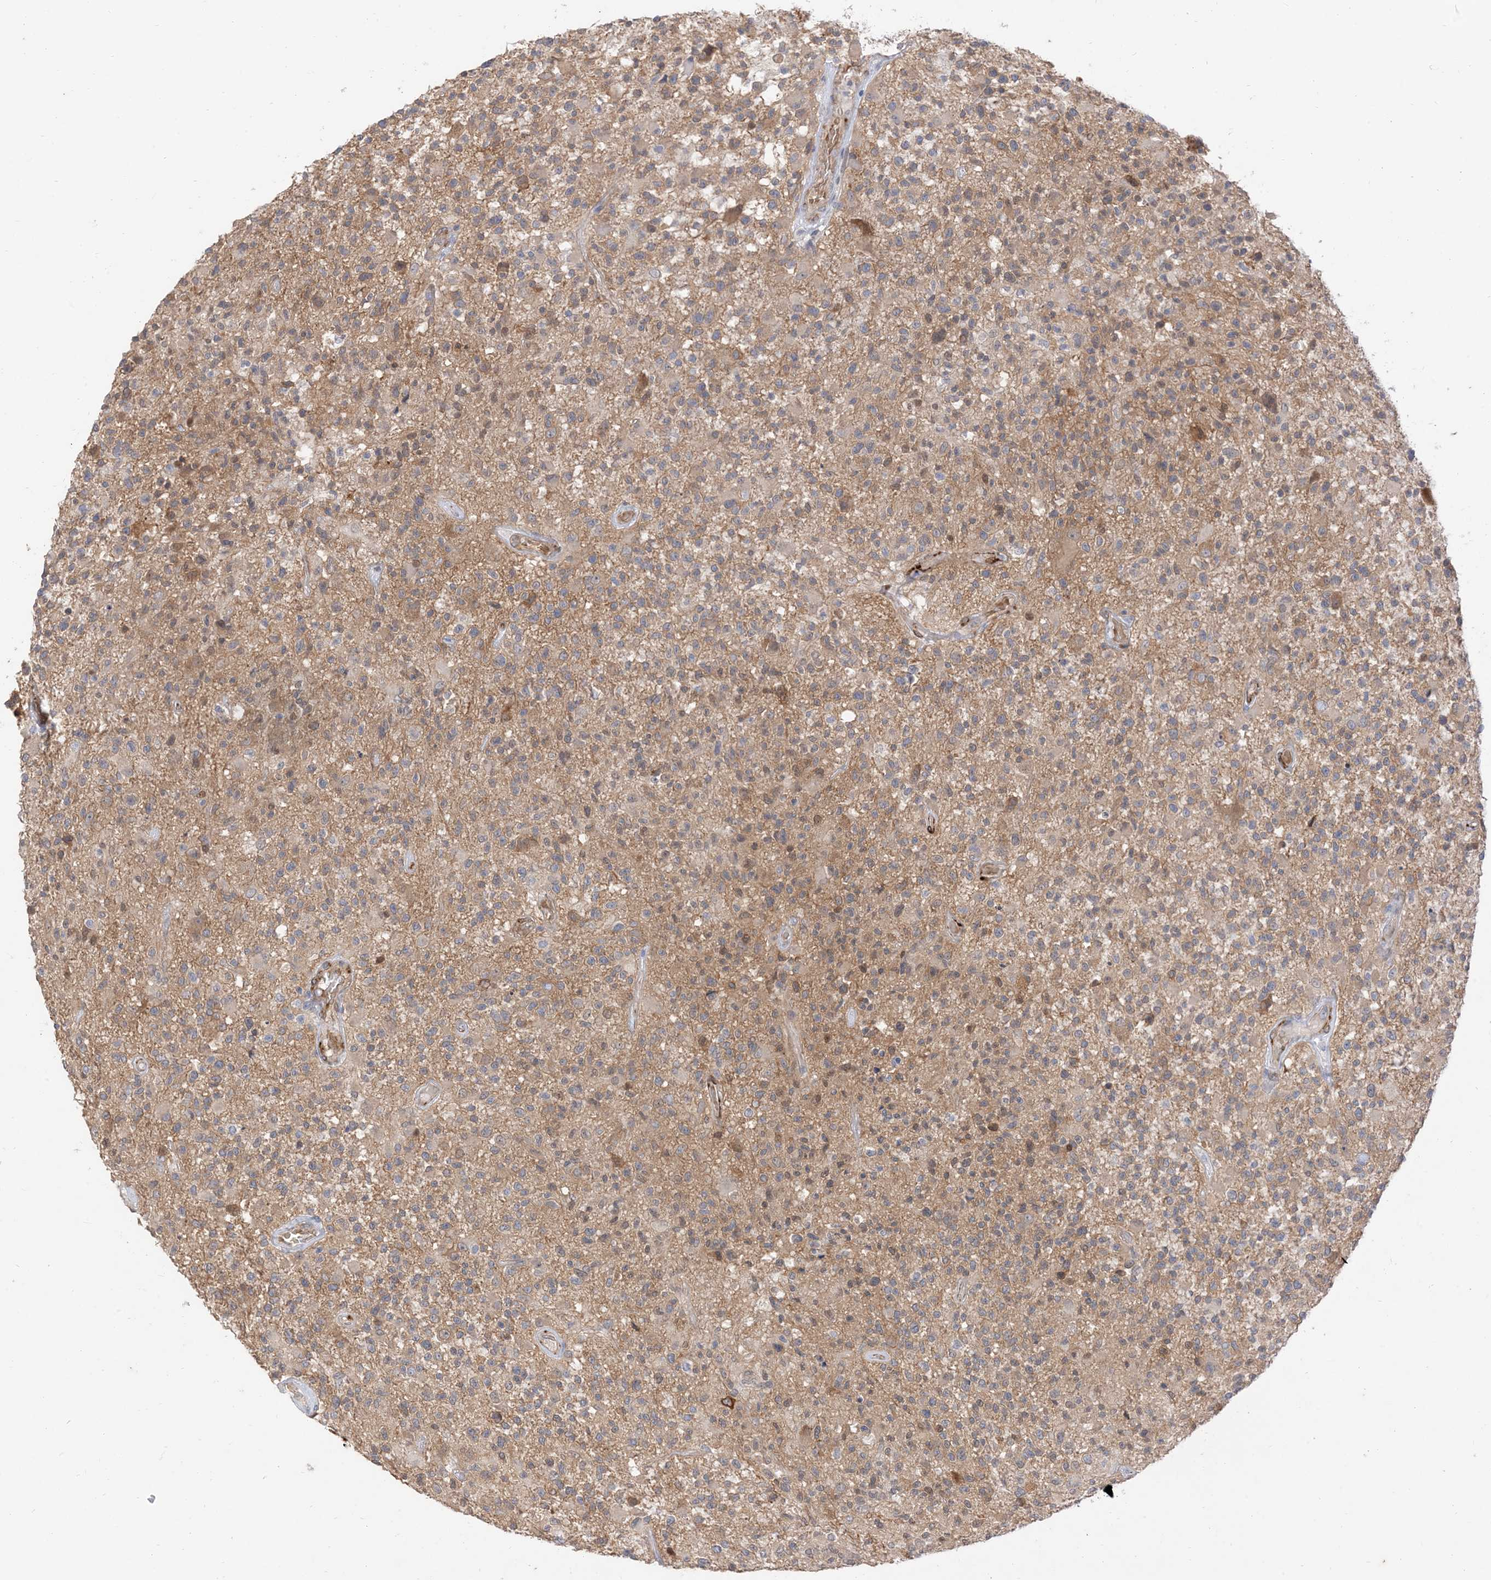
{"staining": {"intensity": "weak", "quantity": "25%-75%", "location": "cytoplasmic/membranous"}, "tissue": "glioma", "cell_type": "Tumor cells", "image_type": "cancer", "snomed": [{"axis": "morphology", "description": "Glioma, malignant, High grade"}, {"axis": "morphology", "description": "Glioblastoma, NOS"}, {"axis": "topography", "description": "Brain"}], "caption": "Weak cytoplasmic/membranous protein expression is identified in about 25%-75% of tumor cells in glioma.", "gene": "RIN1", "patient": {"sex": "male", "age": 60}}